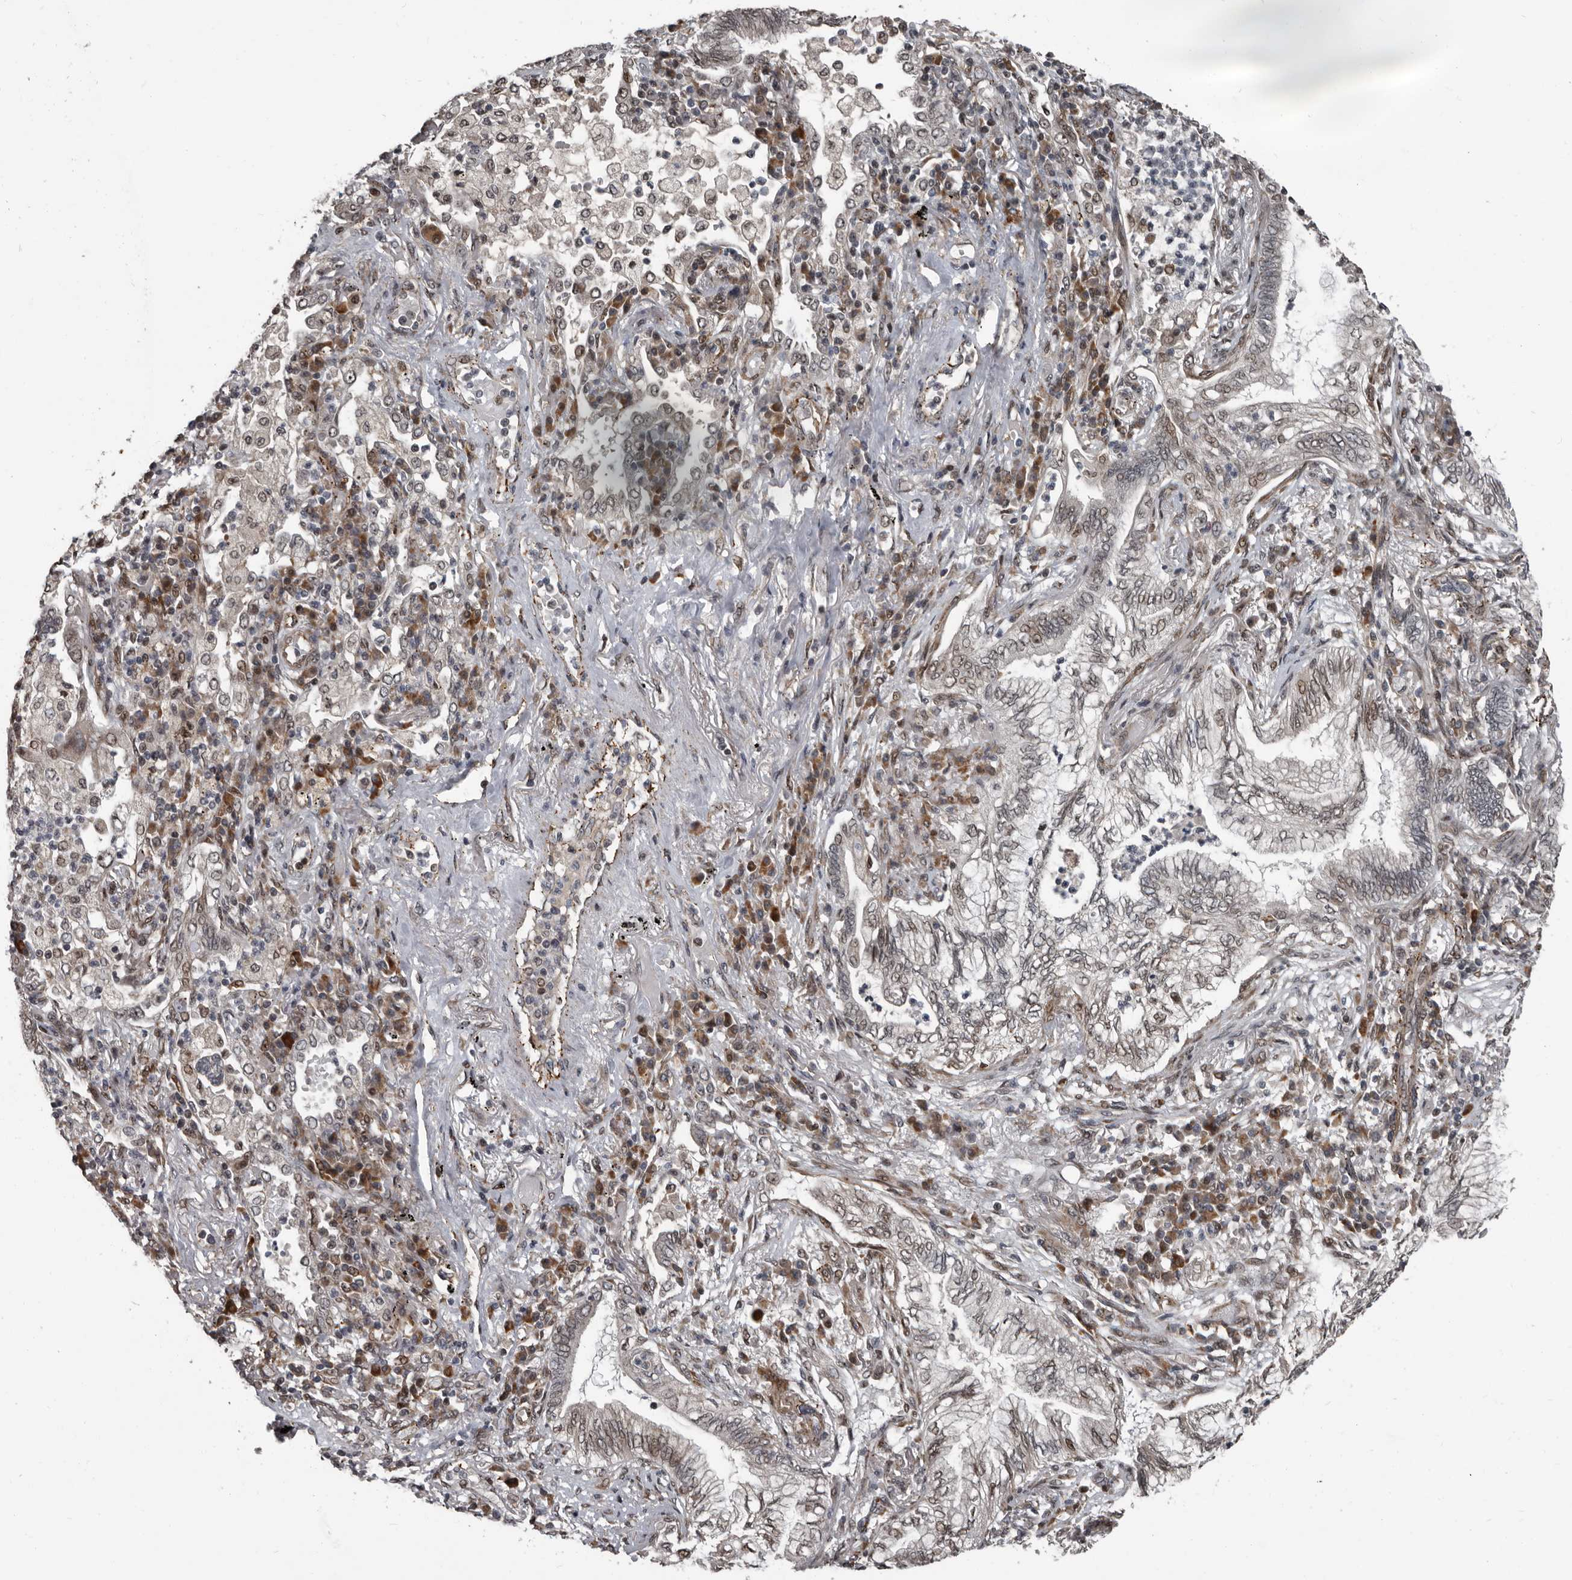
{"staining": {"intensity": "moderate", "quantity": "25%-75%", "location": "cytoplasmic/membranous,nuclear"}, "tissue": "bronchus", "cell_type": "Respiratory epithelial cells", "image_type": "normal", "snomed": [{"axis": "morphology", "description": "Normal tissue, NOS"}, {"axis": "morphology", "description": "Adenocarcinoma, NOS"}, {"axis": "topography", "description": "Bronchus"}, {"axis": "topography", "description": "Lung"}], "caption": "Immunohistochemistry (IHC) of unremarkable human bronchus demonstrates medium levels of moderate cytoplasmic/membranous,nuclear staining in about 25%-75% of respiratory epithelial cells.", "gene": "CHD1L", "patient": {"sex": "female", "age": 70}}